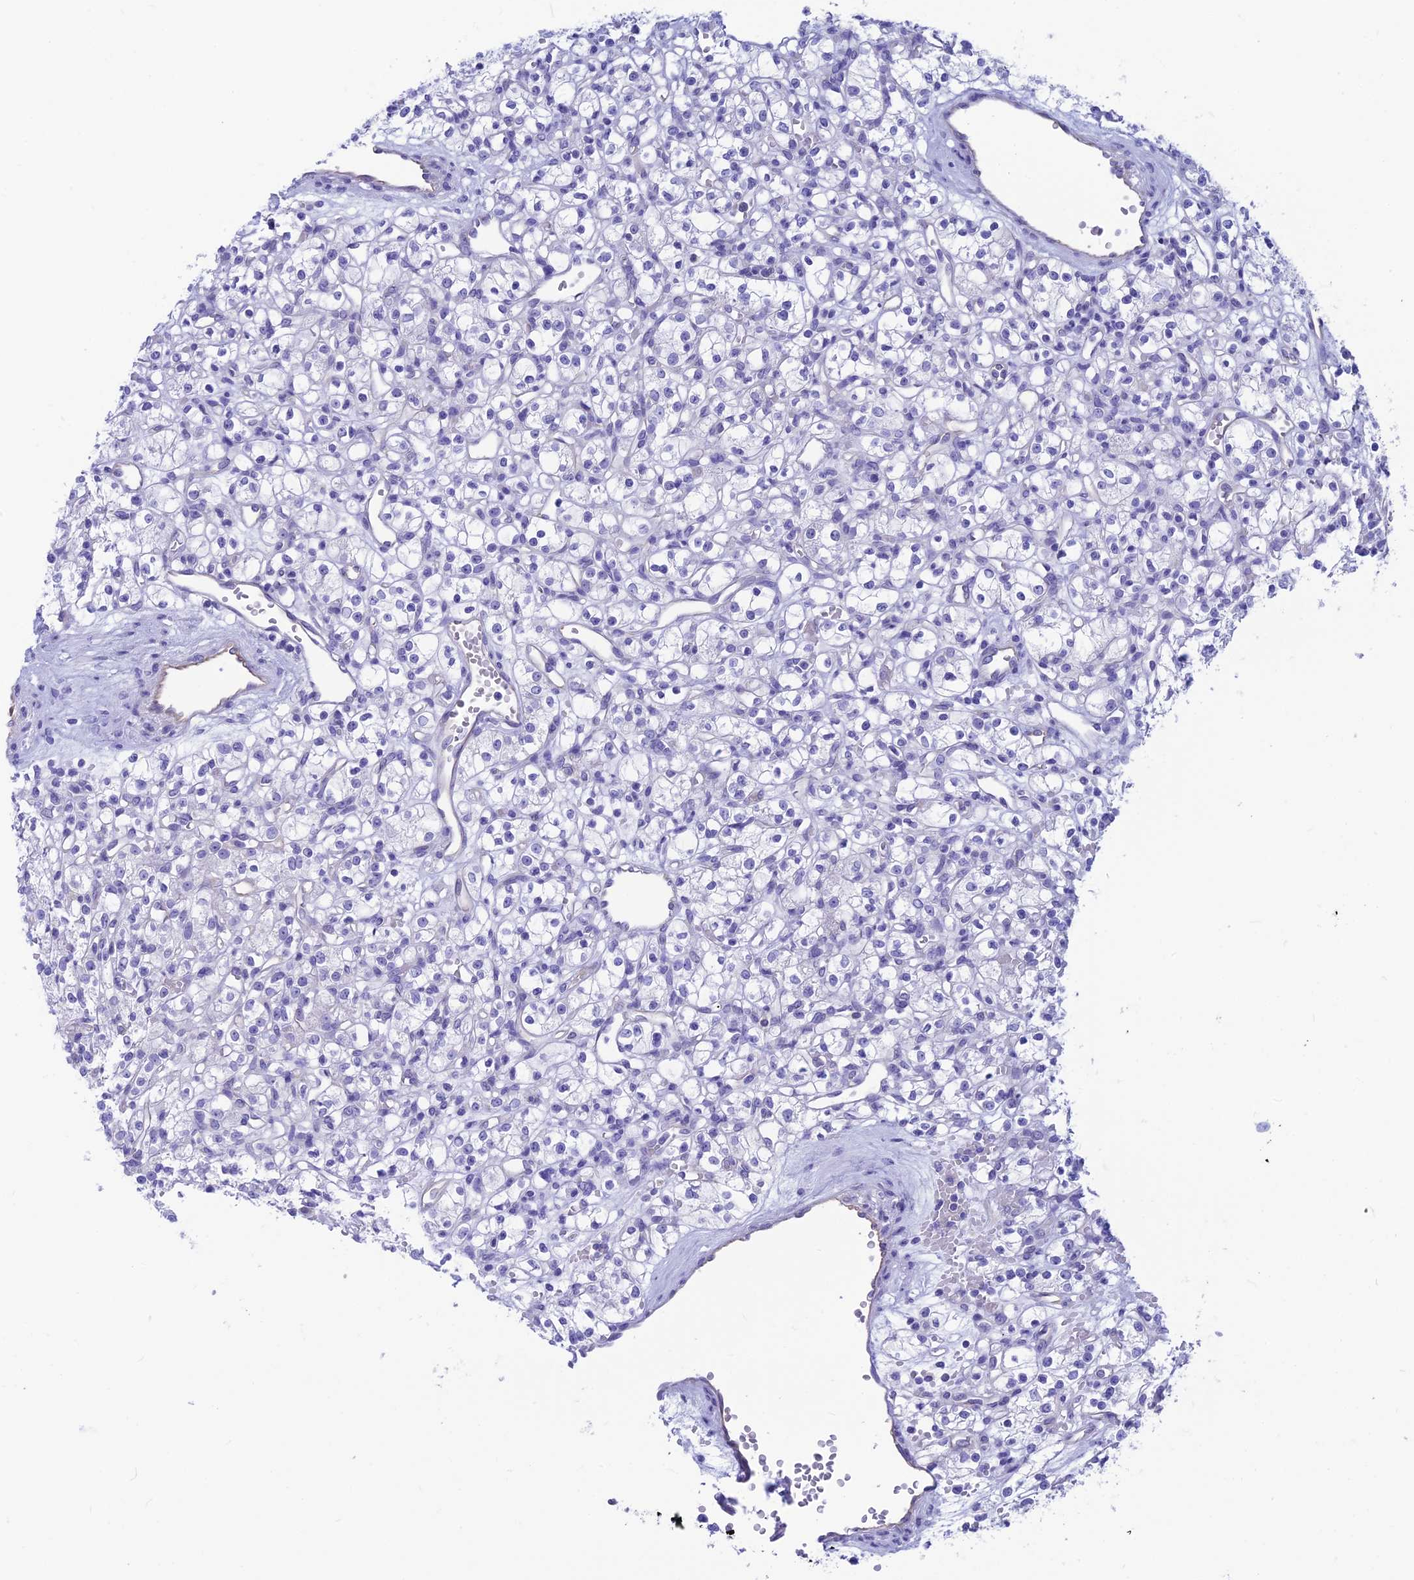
{"staining": {"intensity": "negative", "quantity": "none", "location": "none"}, "tissue": "renal cancer", "cell_type": "Tumor cells", "image_type": "cancer", "snomed": [{"axis": "morphology", "description": "Adenocarcinoma, NOS"}, {"axis": "topography", "description": "Kidney"}], "caption": "DAB immunohistochemical staining of human renal adenocarcinoma exhibits no significant positivity in tumor cells.", "gene": "GNGT2", "patient": {"sex": "female", "age": 59}}